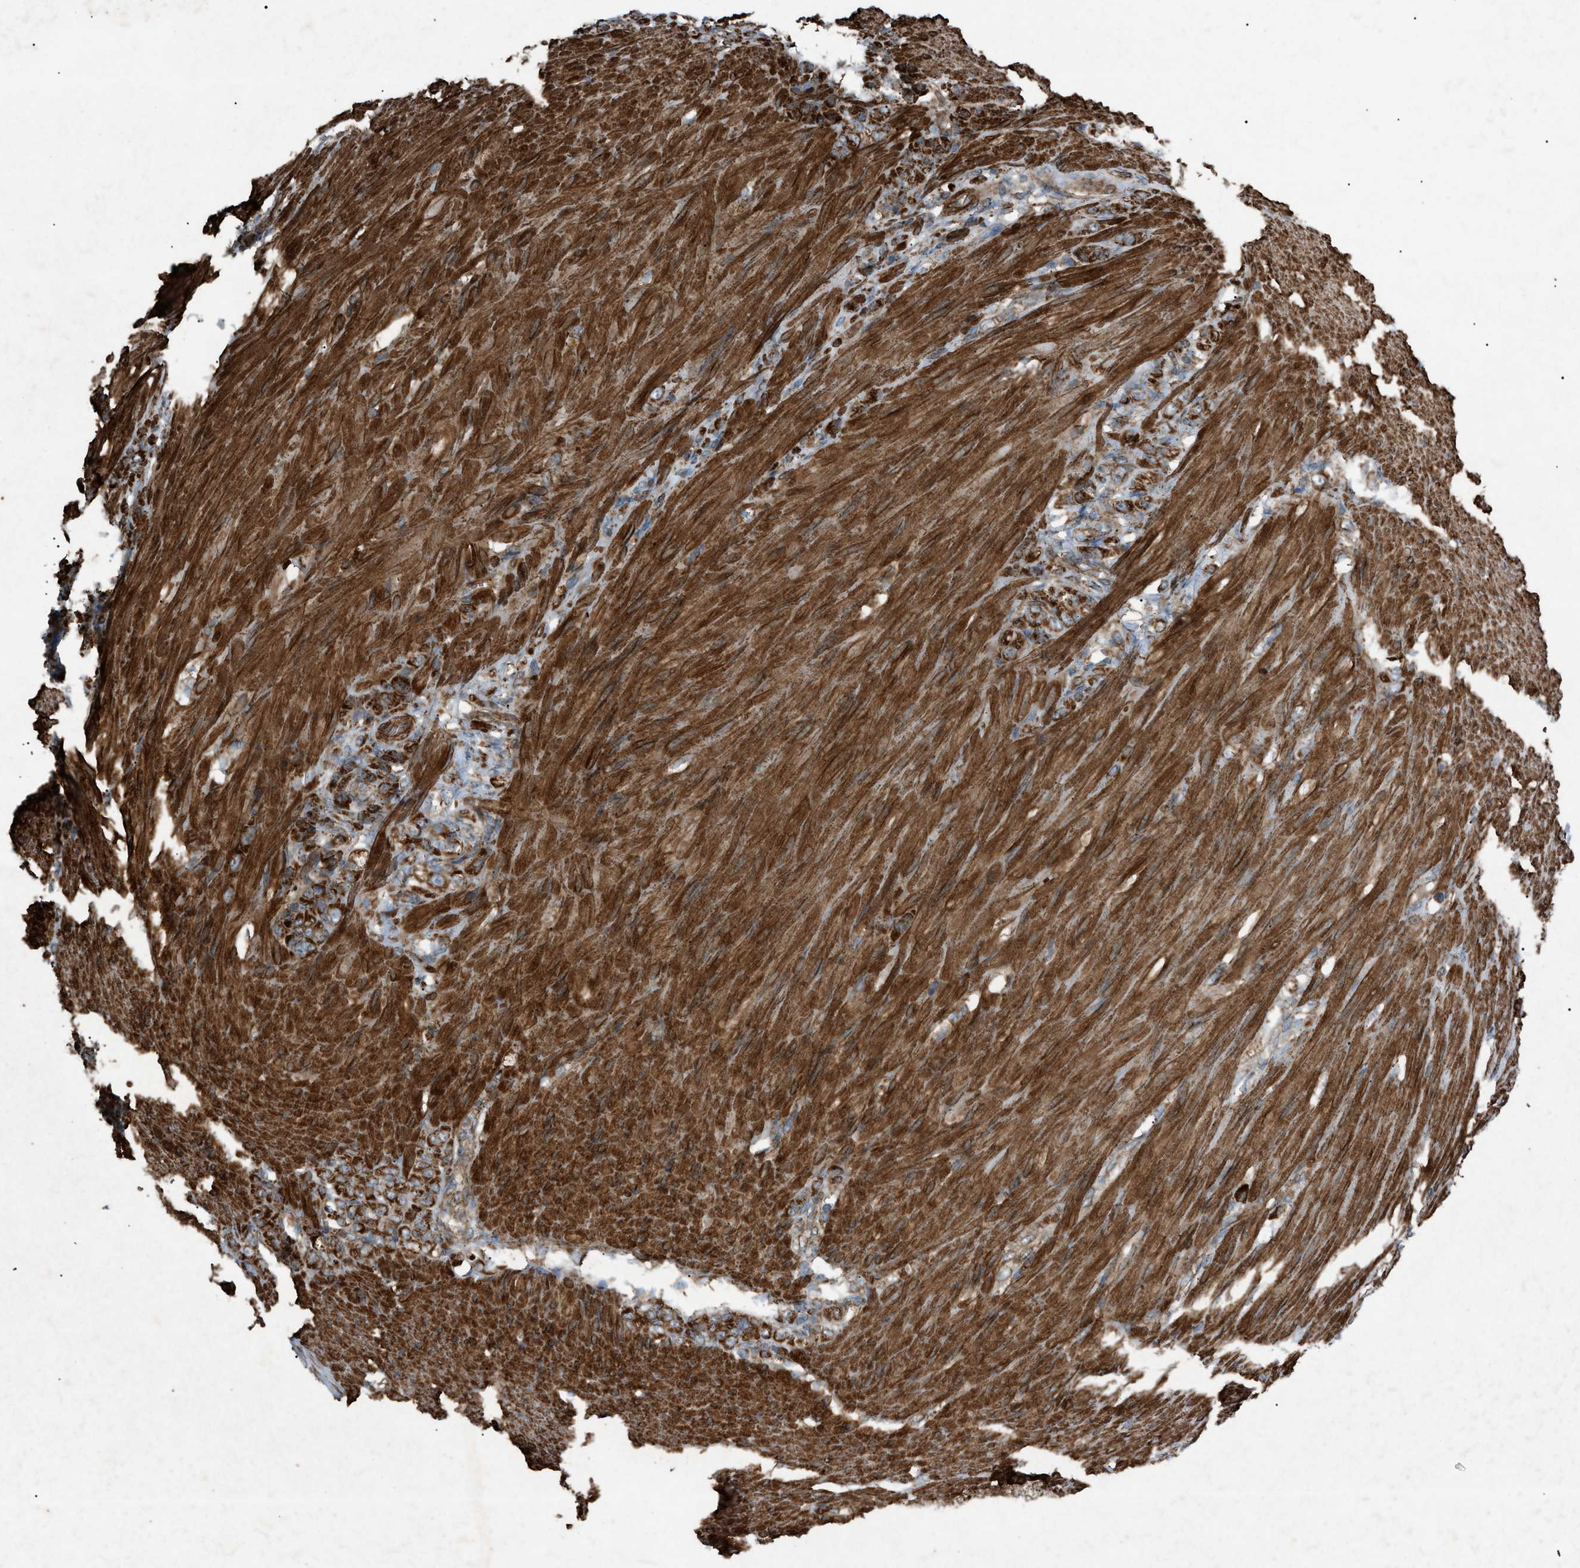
{"staining": {"intensity": "moderate", "quantity": ">75%", "location": "cytoplasmic/membranous"}, "tissue": "stomach cancer", "cell_type": "Tumor cells", "image_type": "cancer", "snomed": [{"axis": "morphology", "description": "Adenocarcinoma, NOS"}, {"axis": "topography", "description": "Stomach"}], "caption": "DAB immunohistochemical staining of human stomach cancer (adenocarcinoma) displays moderate cytoplasmic/membranous protein positivity in approximately >75% of tumor cells.", "gene": "C1GALT1C1", "patient": {"sex": "male", "age": 82}}